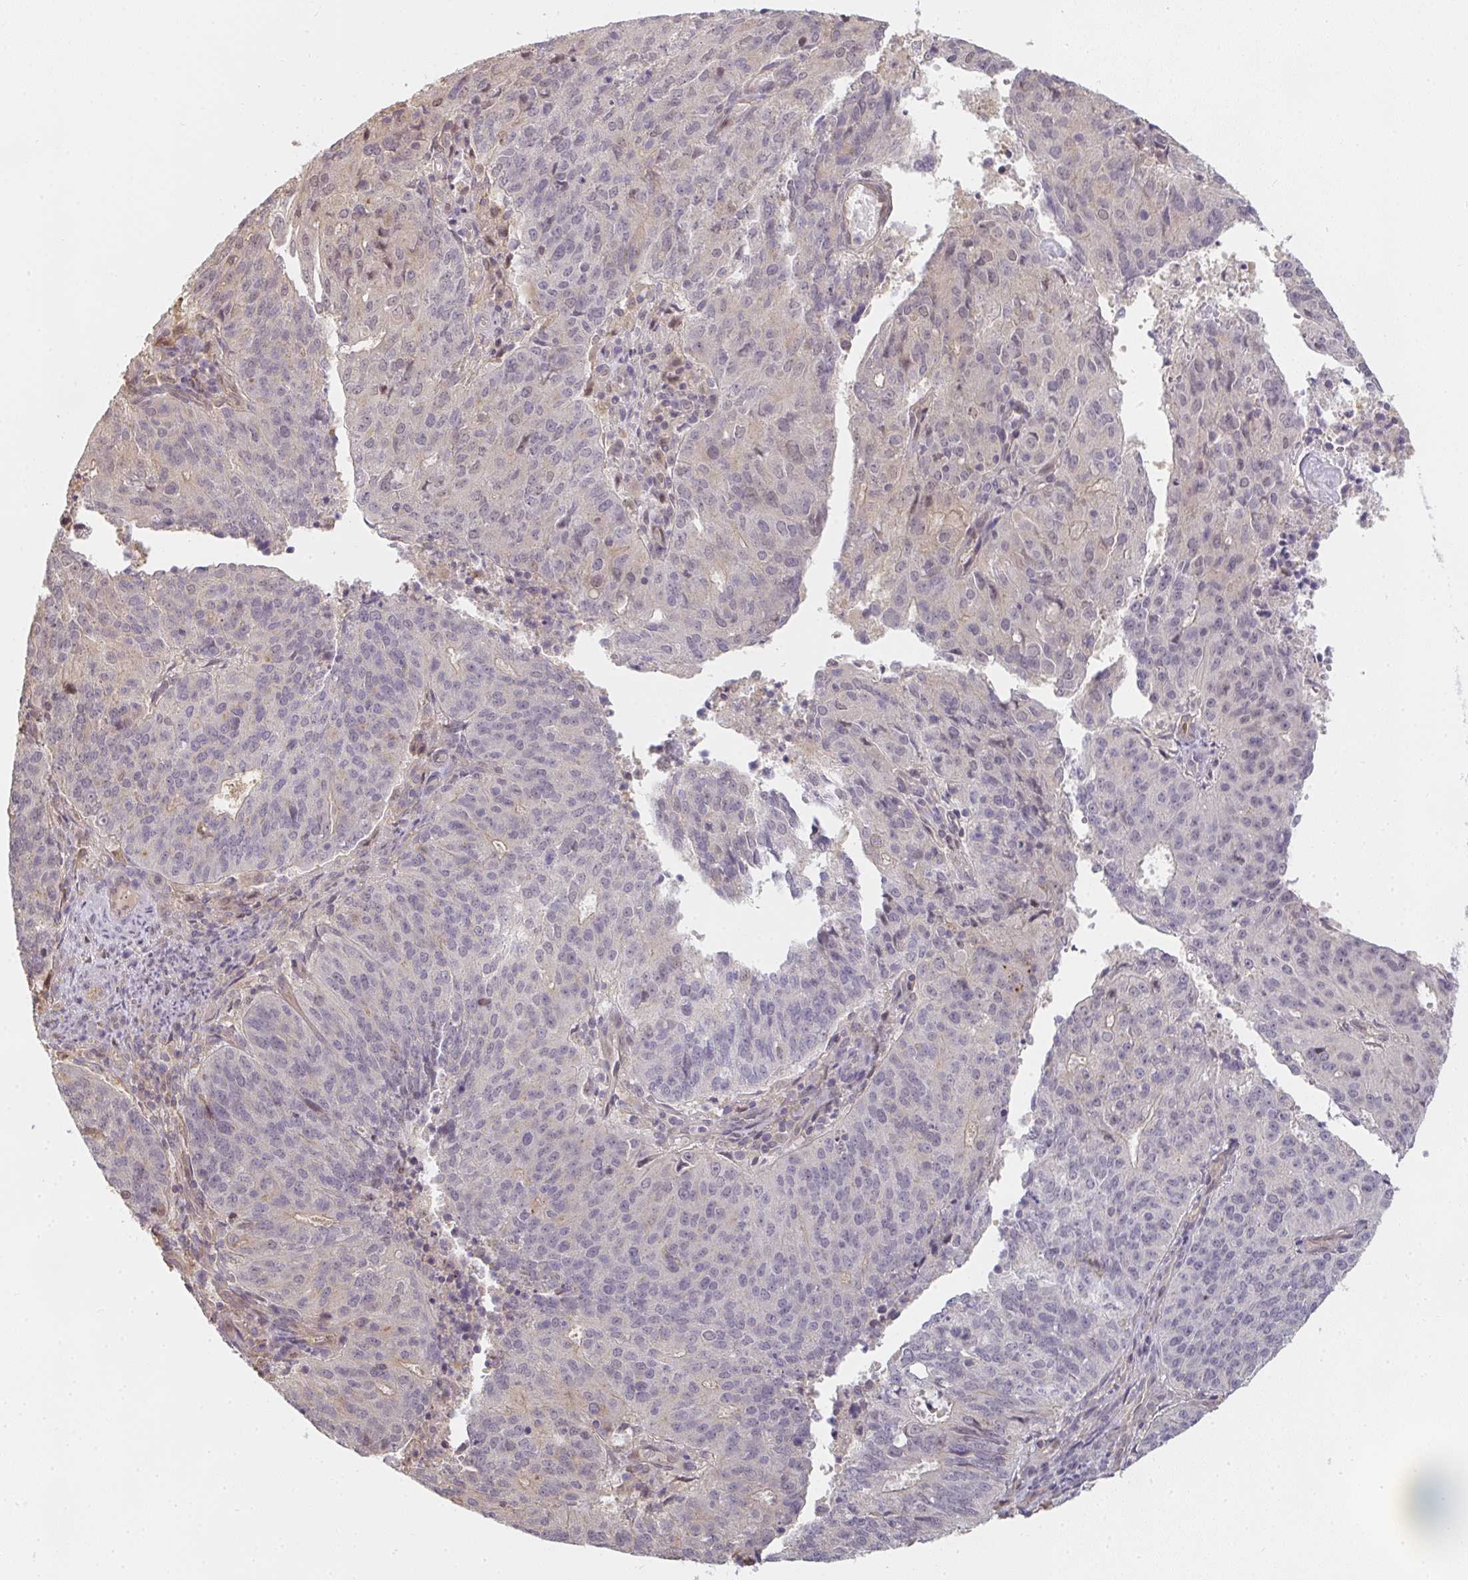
{"staining": {"intensity": "weak", "quantity": "<25%", "location": "cytoplasmic/membranous"}, "tissue": "endometrial cancer", "cell_type": "Tumor cells", "image_type": "cancer", "snomed": [{"axis": "morphology", "description": "Adenocarcinoma, NOS"}, {"axis": "topography", "description": "Endometrium"}], "caption": "An immunohistochemistry (IHC) image of endometrial cancer (adenocarcinoma) is shown. There is no staining in tumor cells of endometrial cancer (adenocarcinoma). (DAB immunohistochemistry with hematoxylin counter stain).", "gene": "GSDMB", "patient": {"sex": "female", "age": 82}}